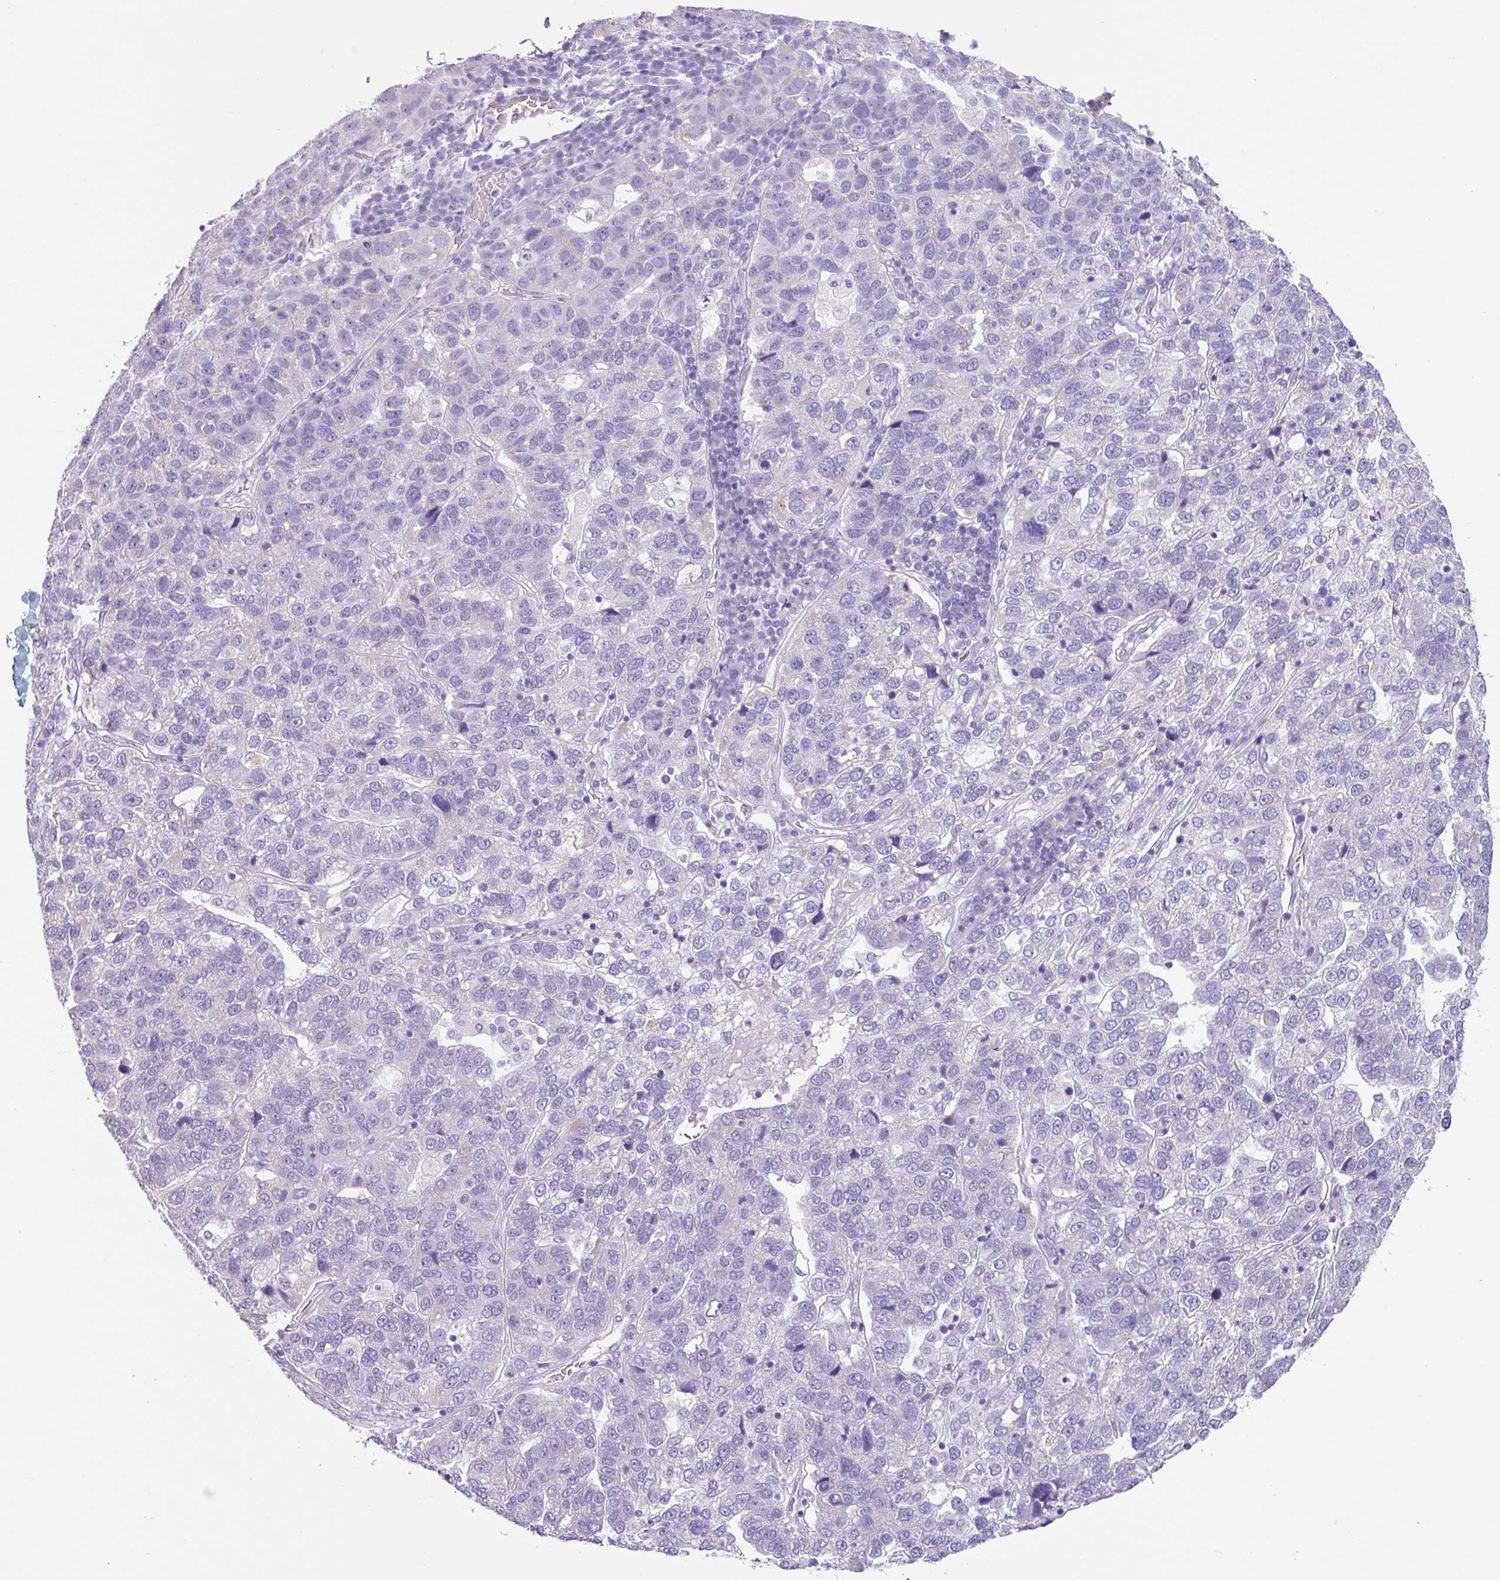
{"staining": {"intensity": "negative", "quantity": "none", "location": "none"}, "tissue": "pancreatic cancer", "cell_type": "Tumor cells", "image_type": "cancer", "snomed": [{"axis": "morphology", "description": "Adenocarcinoma, NOS"}, {"axis": "topography", "description": "Pancreas"}], "caption": "Immunohistochemistry photomicrograph of neoplastic tissue: human pancreatic cancer stained with DAB demonstrates no significant protein staining in tumor cells.", "gene": "OTX1", "patient": {"sex": "female", "age": 61}}